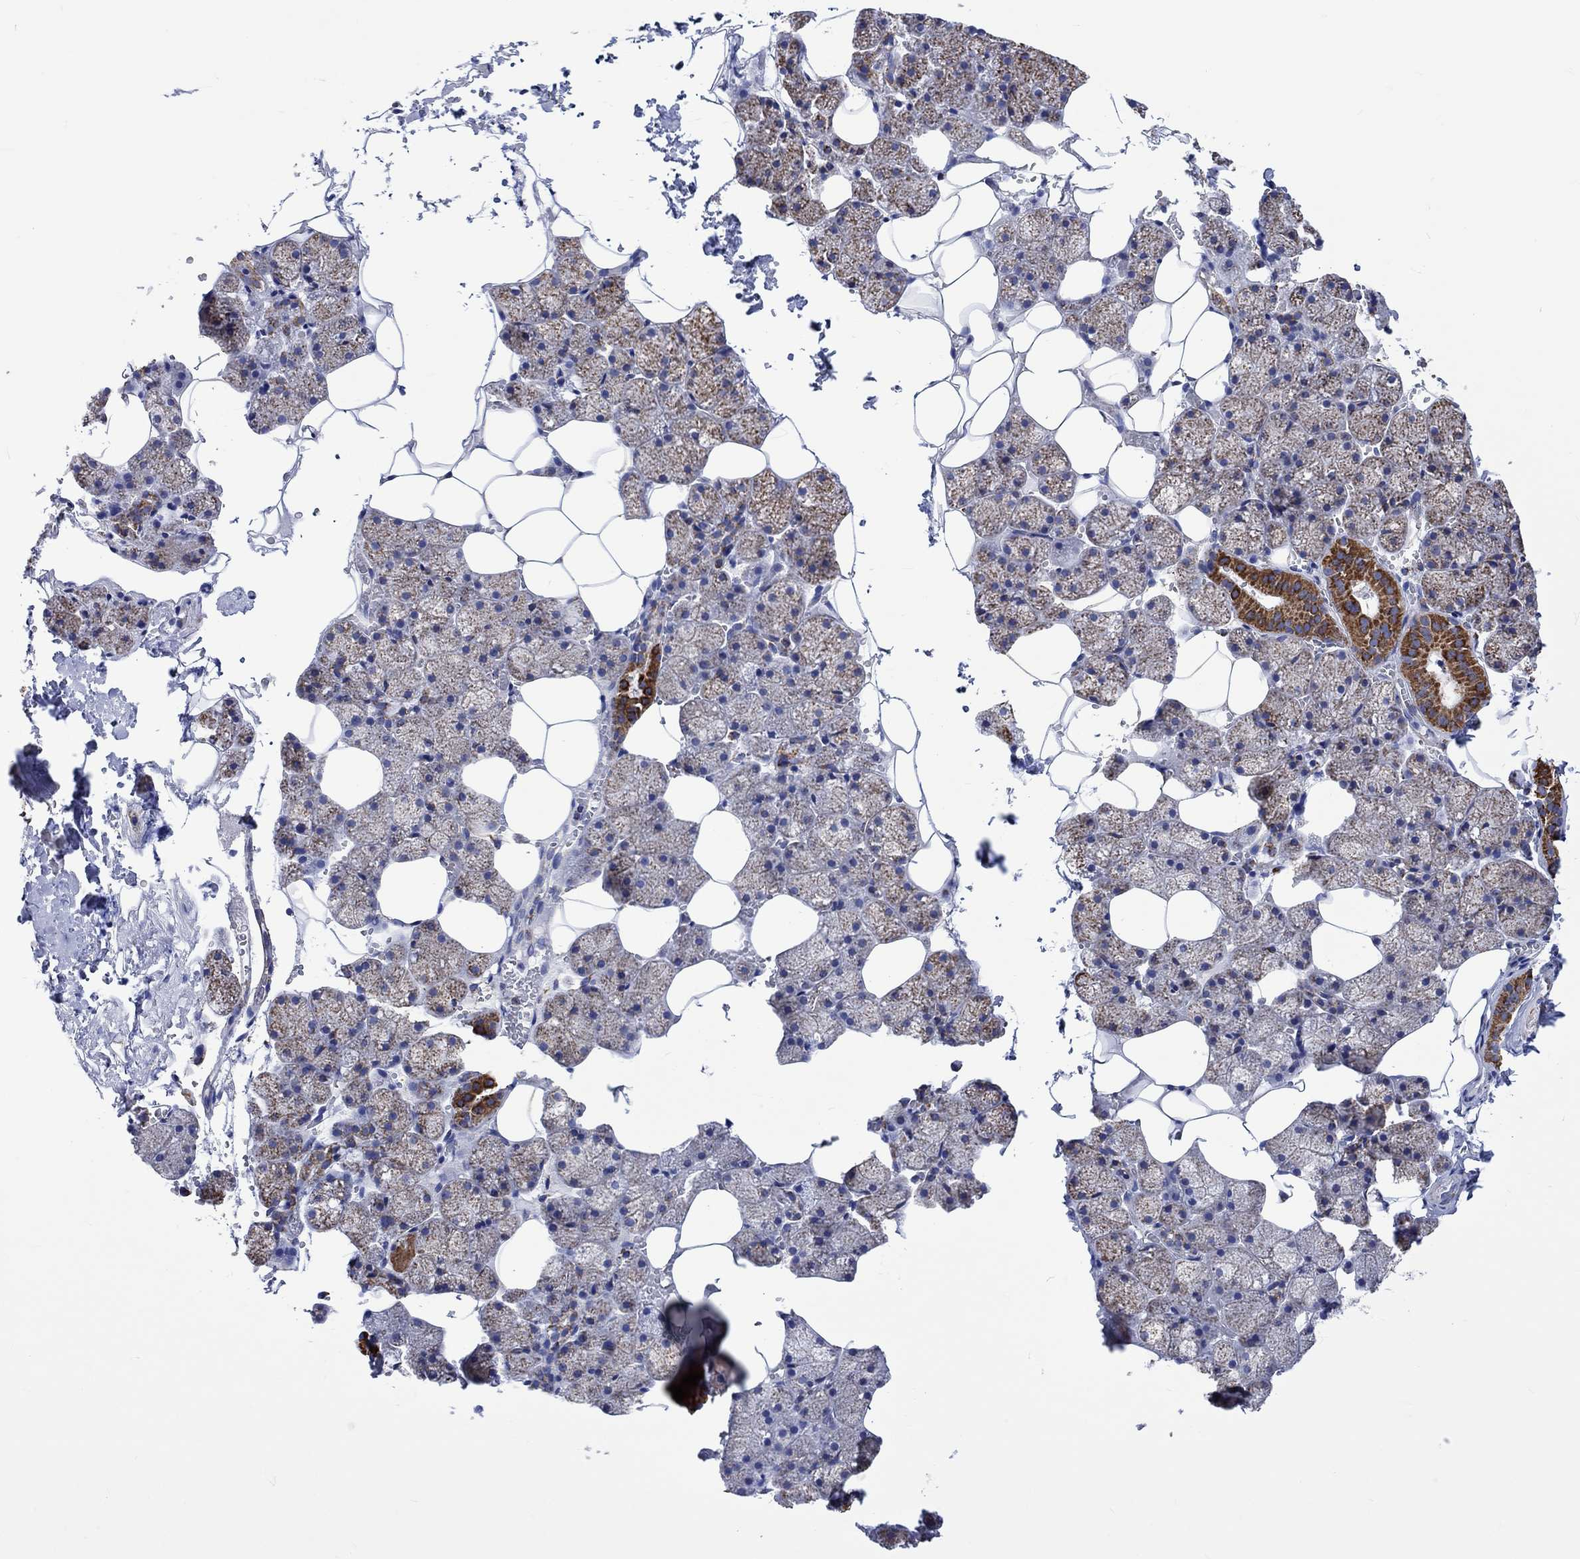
{"staining": {"intensity": "strong", "quantity": "25%-75%", "location": "cytoplasmic/membranous"}, "tissue": "salivary gland", "cell_type": "Glandular cells", "image_type": "normal", "snomed": [{"axis": "morphology", "description": "Normal tissue, NOS"}, {"axis": "topography", "description": "Salivary gland"}], "caption": "A histopathology image of human salivary gland stained for a protein shows strong cytoplasmic/membranous brown staining in glandular cells. Nuclei are stained in blue.", "gene": "RCE1", "patient": {"sex": "male", "age": 38}}